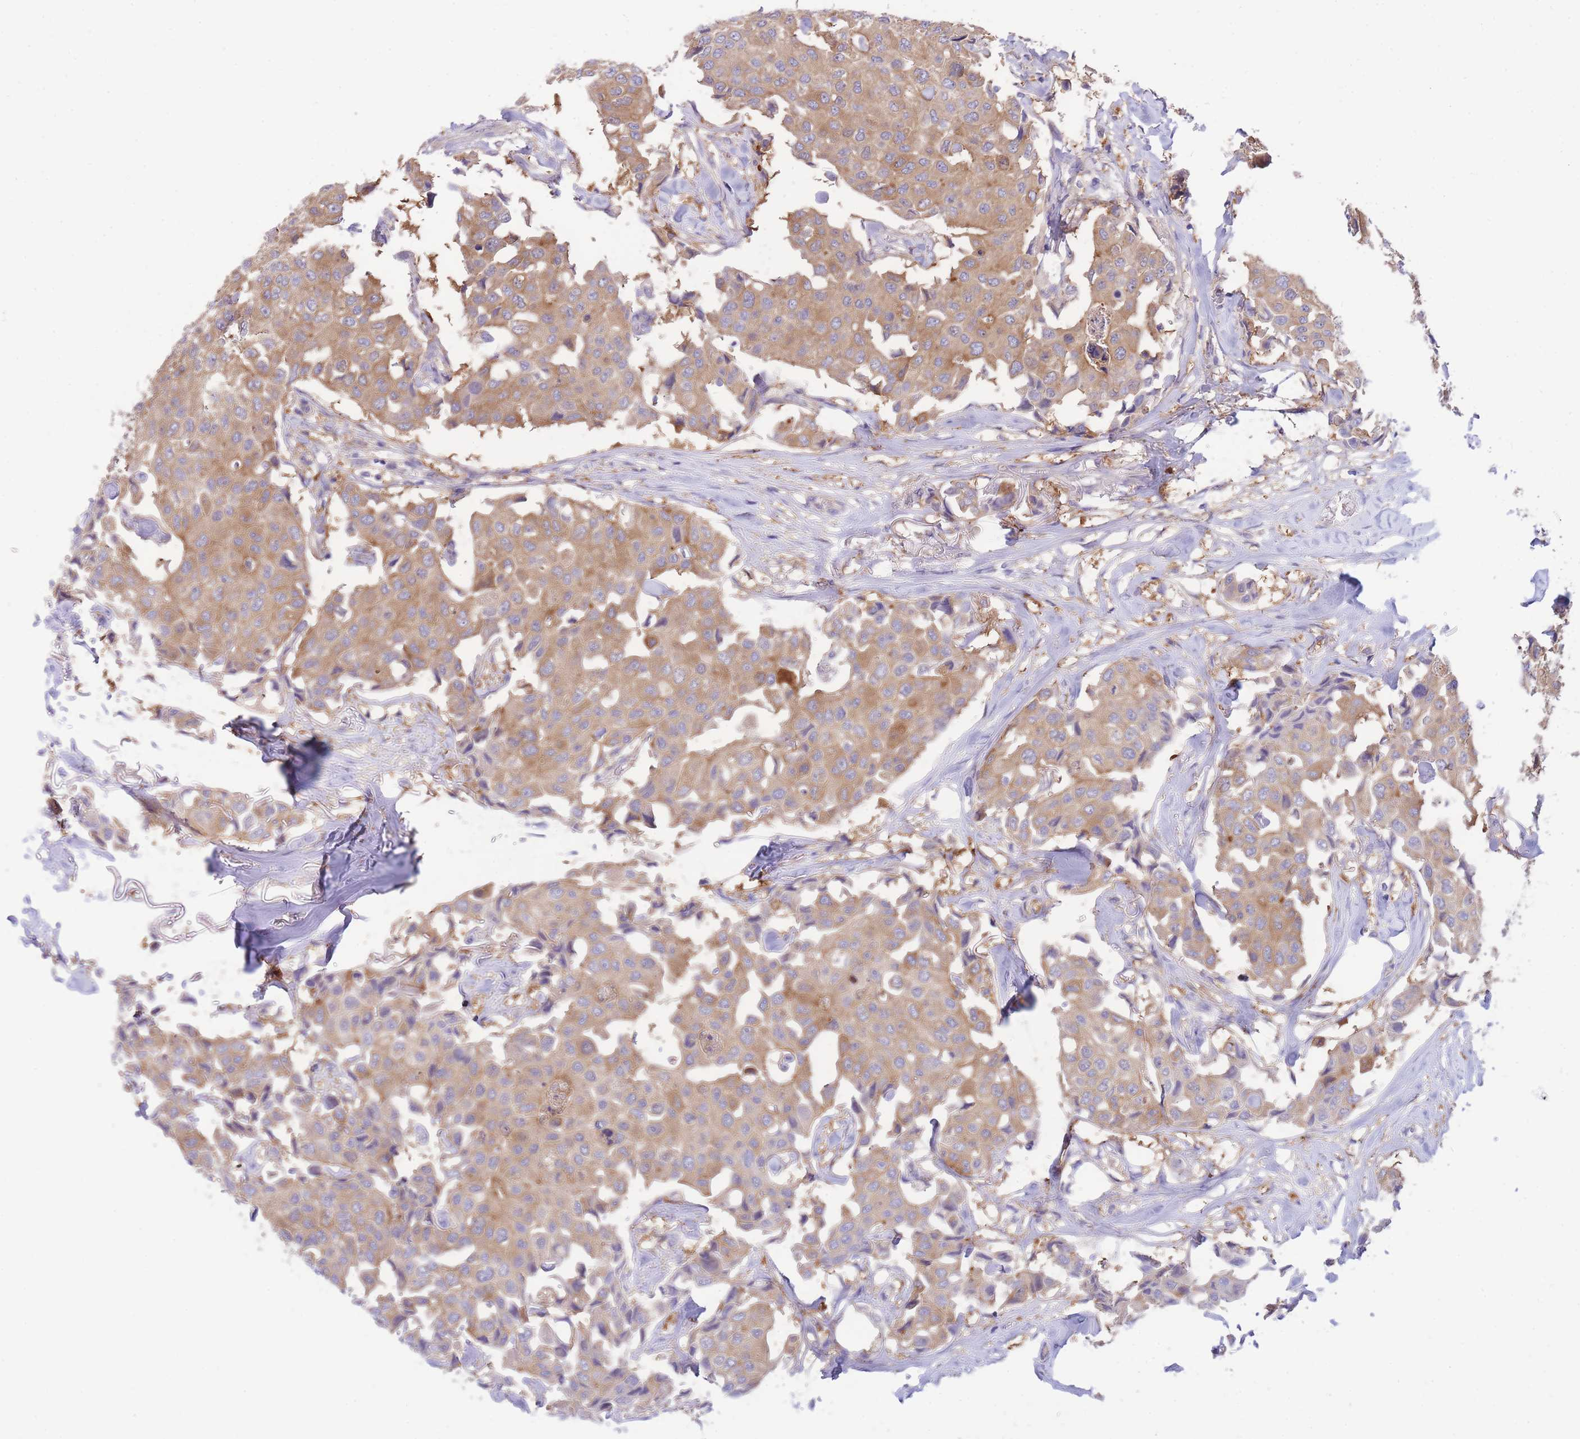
{"staining": {"intensity": "moderate", "quantity": ">75%", "location": "cytoplasmic/membranous"}, "tissue": "breast cancer", "cell_type": "Tumor cells", "image_type": "cancer", "snomed": [{"axis": "morphology", "description": "Duct carcinoma"}, {"axis": "topography", "description": "Breast"}], "caption": "Breast cancer tissue displays moderate cytoplasmic/membranous staining in approximately >75% of tumor cells, visualized by immunohistochemistry.", "gene": "NAMPT", "patient": {"sex": "female", "age": 80}}